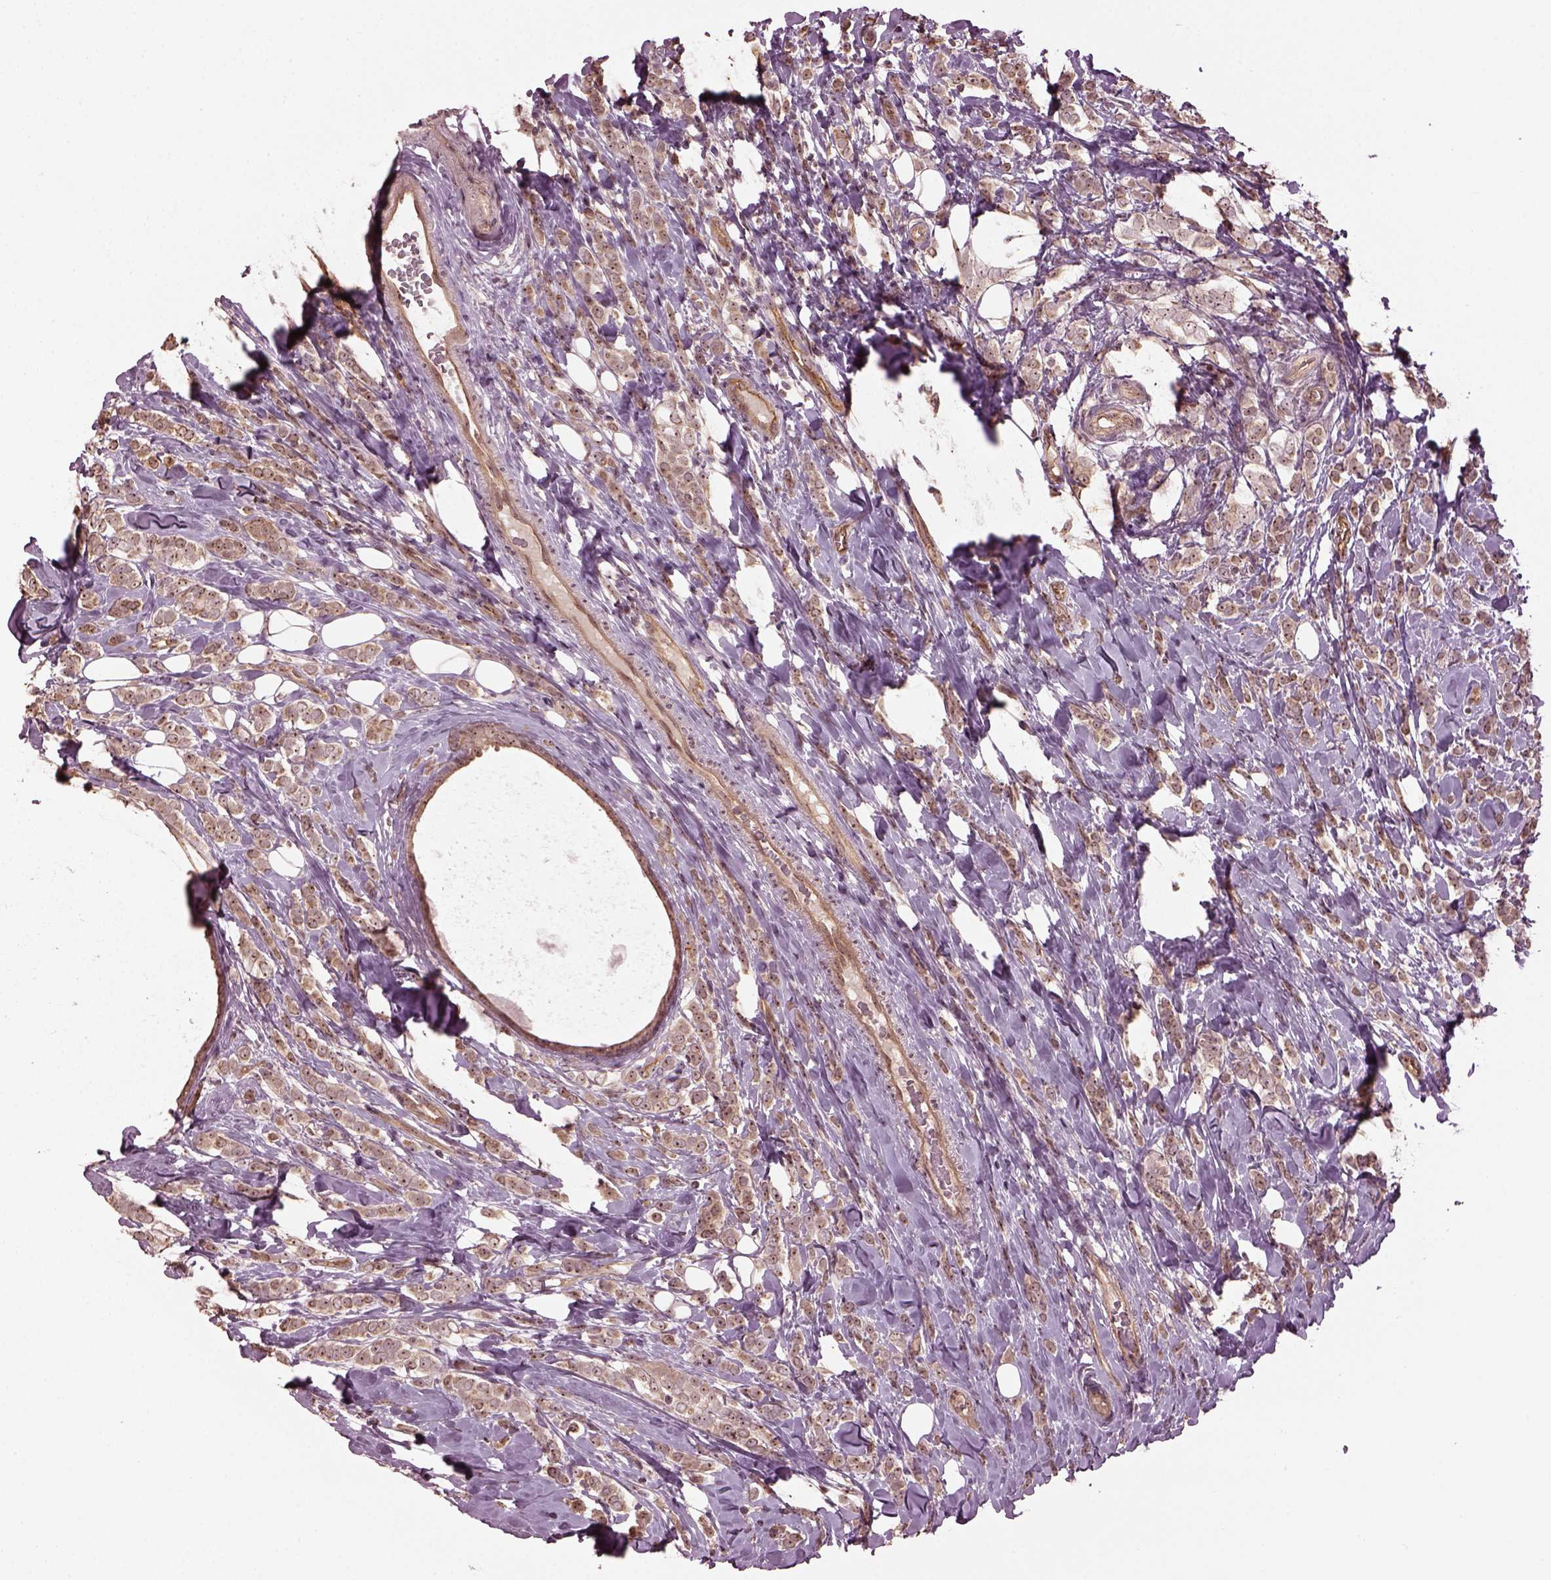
{"staining": {"intensity": "moderate", "quantity": ">75%", "location": "cytoplasmic/membranous,nuclear"}, "tissue": "breast cancer", "cell_type": "Tumor cells", "image_type": "cancer", "snomed": [{"axis": "morphology", "description": "Lobular carcinoma"}, {"axis": "topography", "description": "Breast"}], "caption": "Human breast cancer stained with a brown dye displays moderate cytoplasmic/membranous and nuclear positive positivity in approximately >75% of tumor cells.", "gene": "GNRH1", "patient": {"sex": "female", "age": 49}}